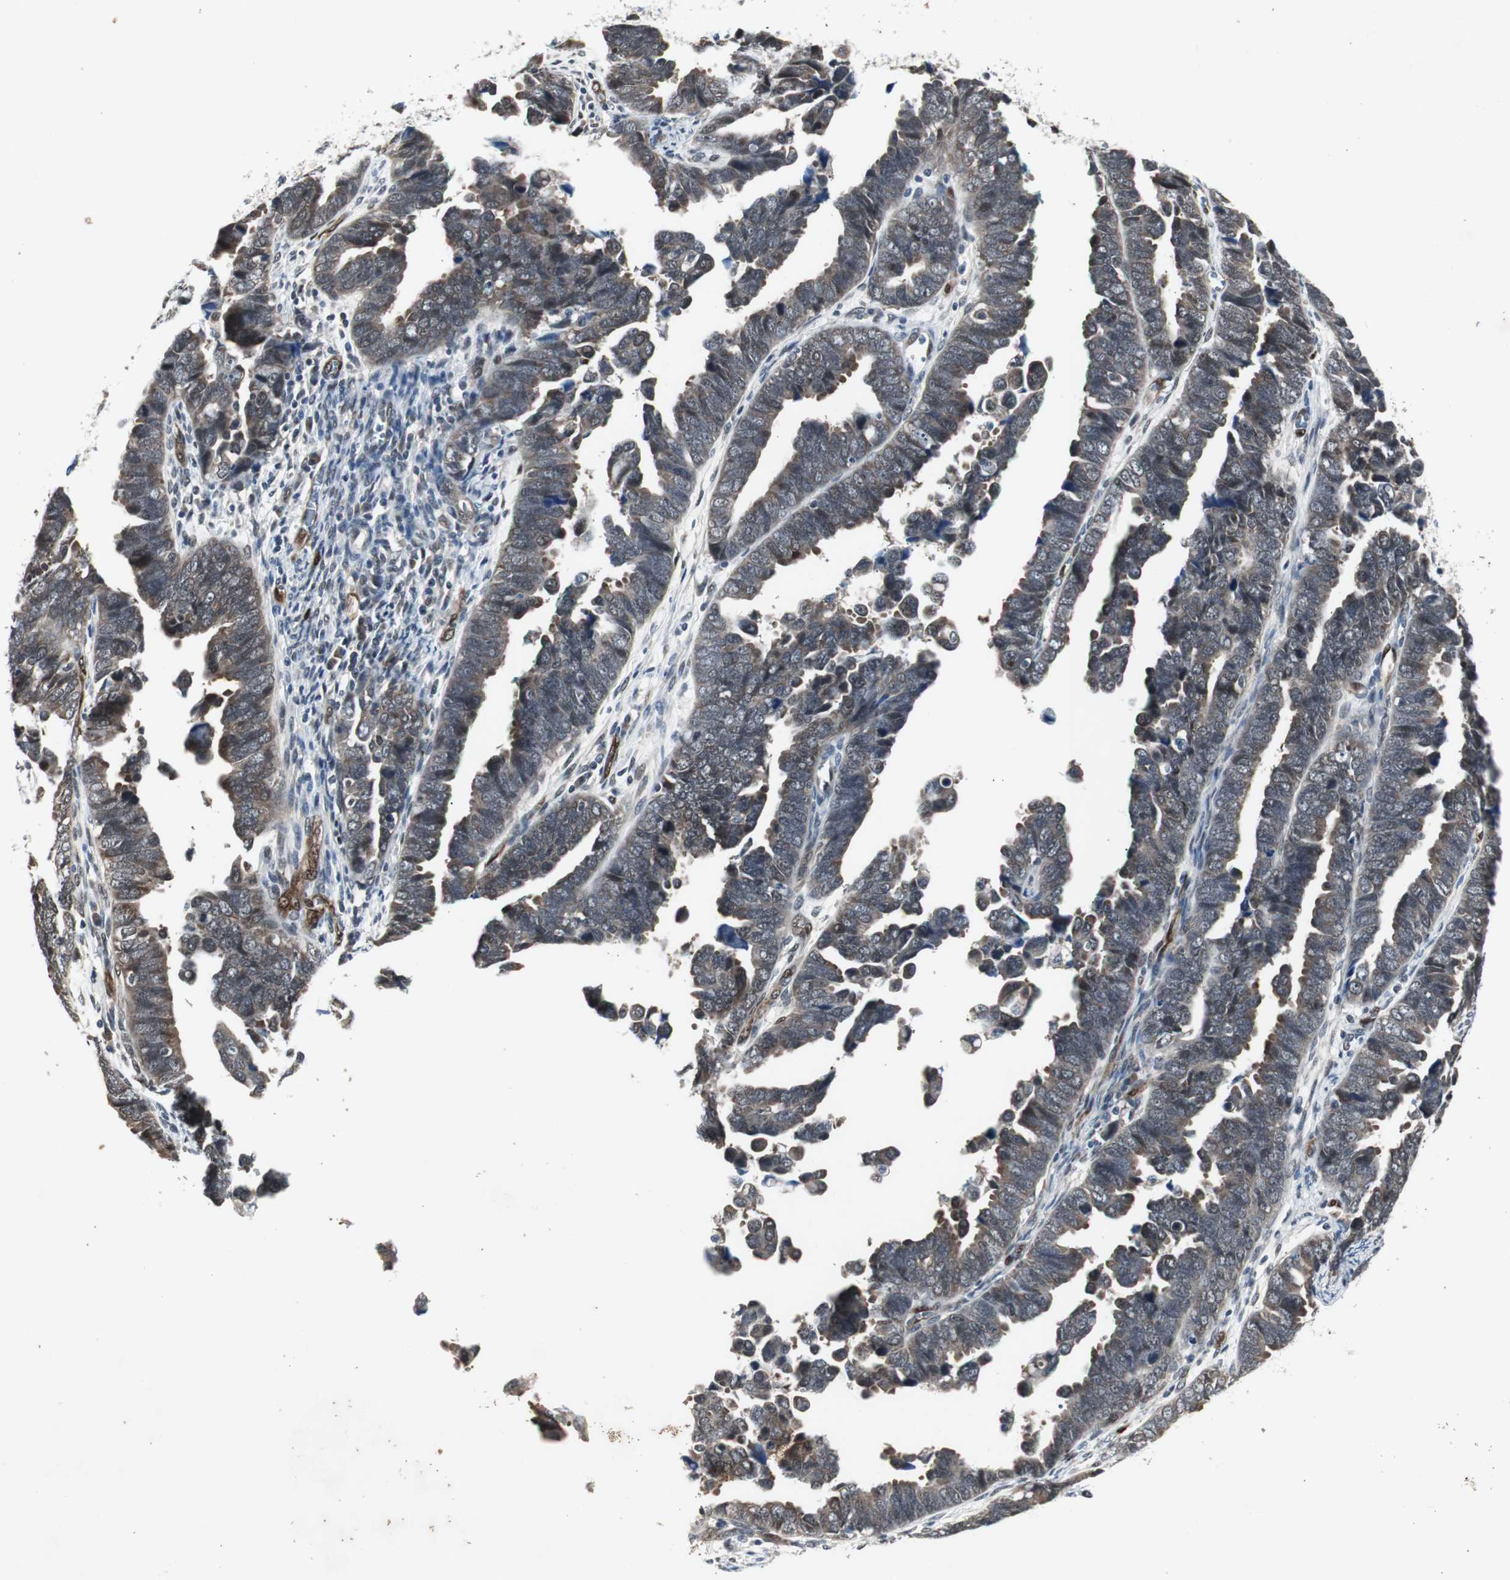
{"staining": {"intensity": "negative", "quantity": "none", "location": "none"}, "tissue": "endometrial cancer", "cell_type": "Tumor cells", "image_type": "cancer", "snomed": [{"axis": "morphology", "description": "Adenocarcinoma, NOS"}, {"axis": "topography", "description": "Endometrium"}], "caption": "Immunohistochemistry (IHC) histopathology image of neoplastic tissue: human endometrial adenocarcinoma stained with DAB (3,3'-diaminobenzidine) shows no significant protein staining in tumor cells.", "gene": "SMAD1", "patient": {"sex": "female", "age": 75}}